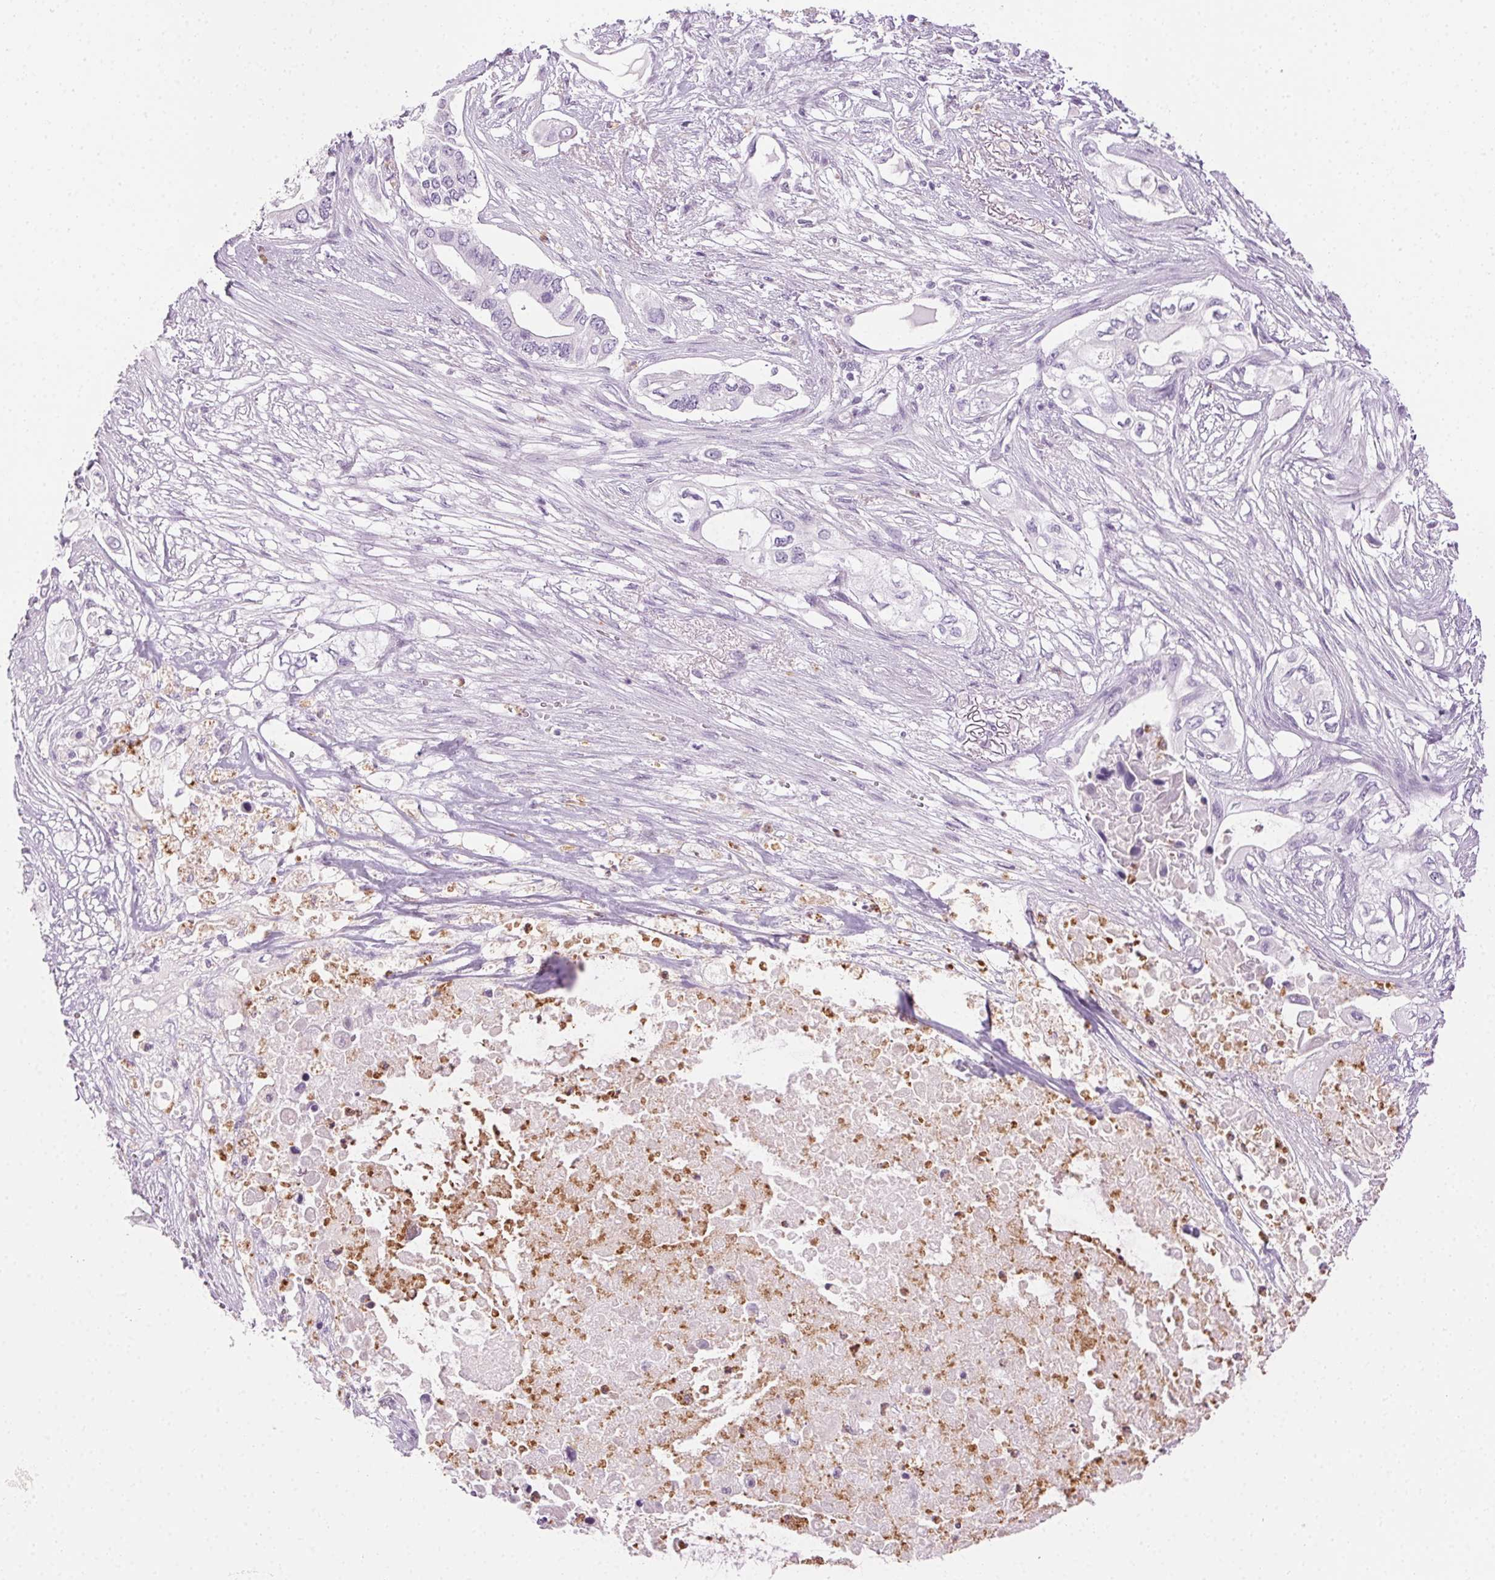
{"staining": {"intensity": "negative", "quantity": "none", "location": "none"}, "tissue": "pancreatic cancer", "cell_type": "Tumor cells", "image_type": "cancer", "snomed": [{"axis": "morphology", "description": "Adenocarcinoma, NOS"}, {"axis": "topography", "description": "Pancreas"}], "caption": "This is an IHC histopathology image of pancreatic cancer. There is no staining in tumor cells.", "gene": "MPO", "patient": {"sex": "female", "age": 63}}